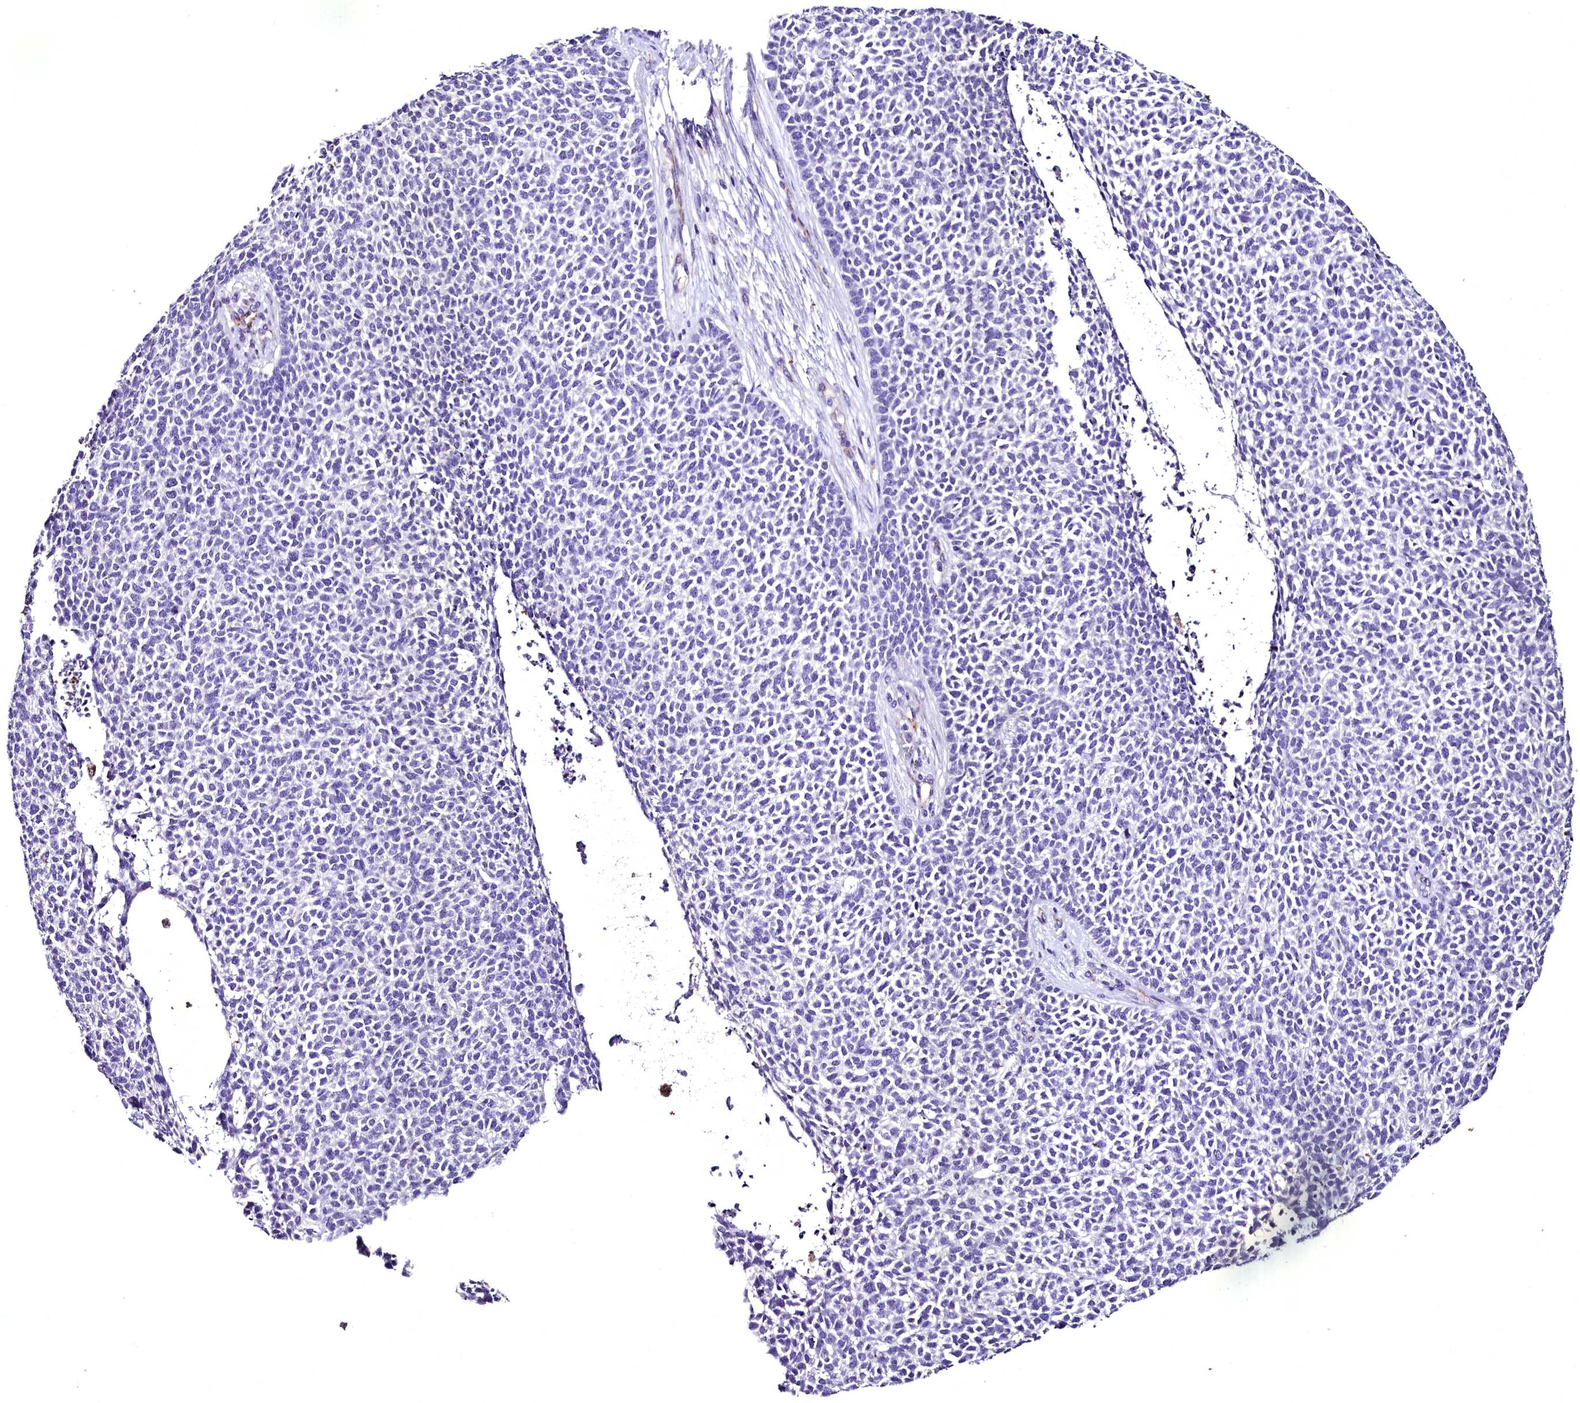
{"staining": {"intensity": "negative", "quantity": "none", "location": "none"}, "tissue": "skin cancer", "cell_type": "Tumor cells", "image_type": "cancer", "snomed": [{"axis": "morphology", "description": "Basal cell carcinoma"}, {"axis": "topography", "description": "Skin"}], "caption": "There is no significant expression in tumor cells of skin cancer.", "gene": "MS4A18", "patient": {"sex": "female", "age": 84}}